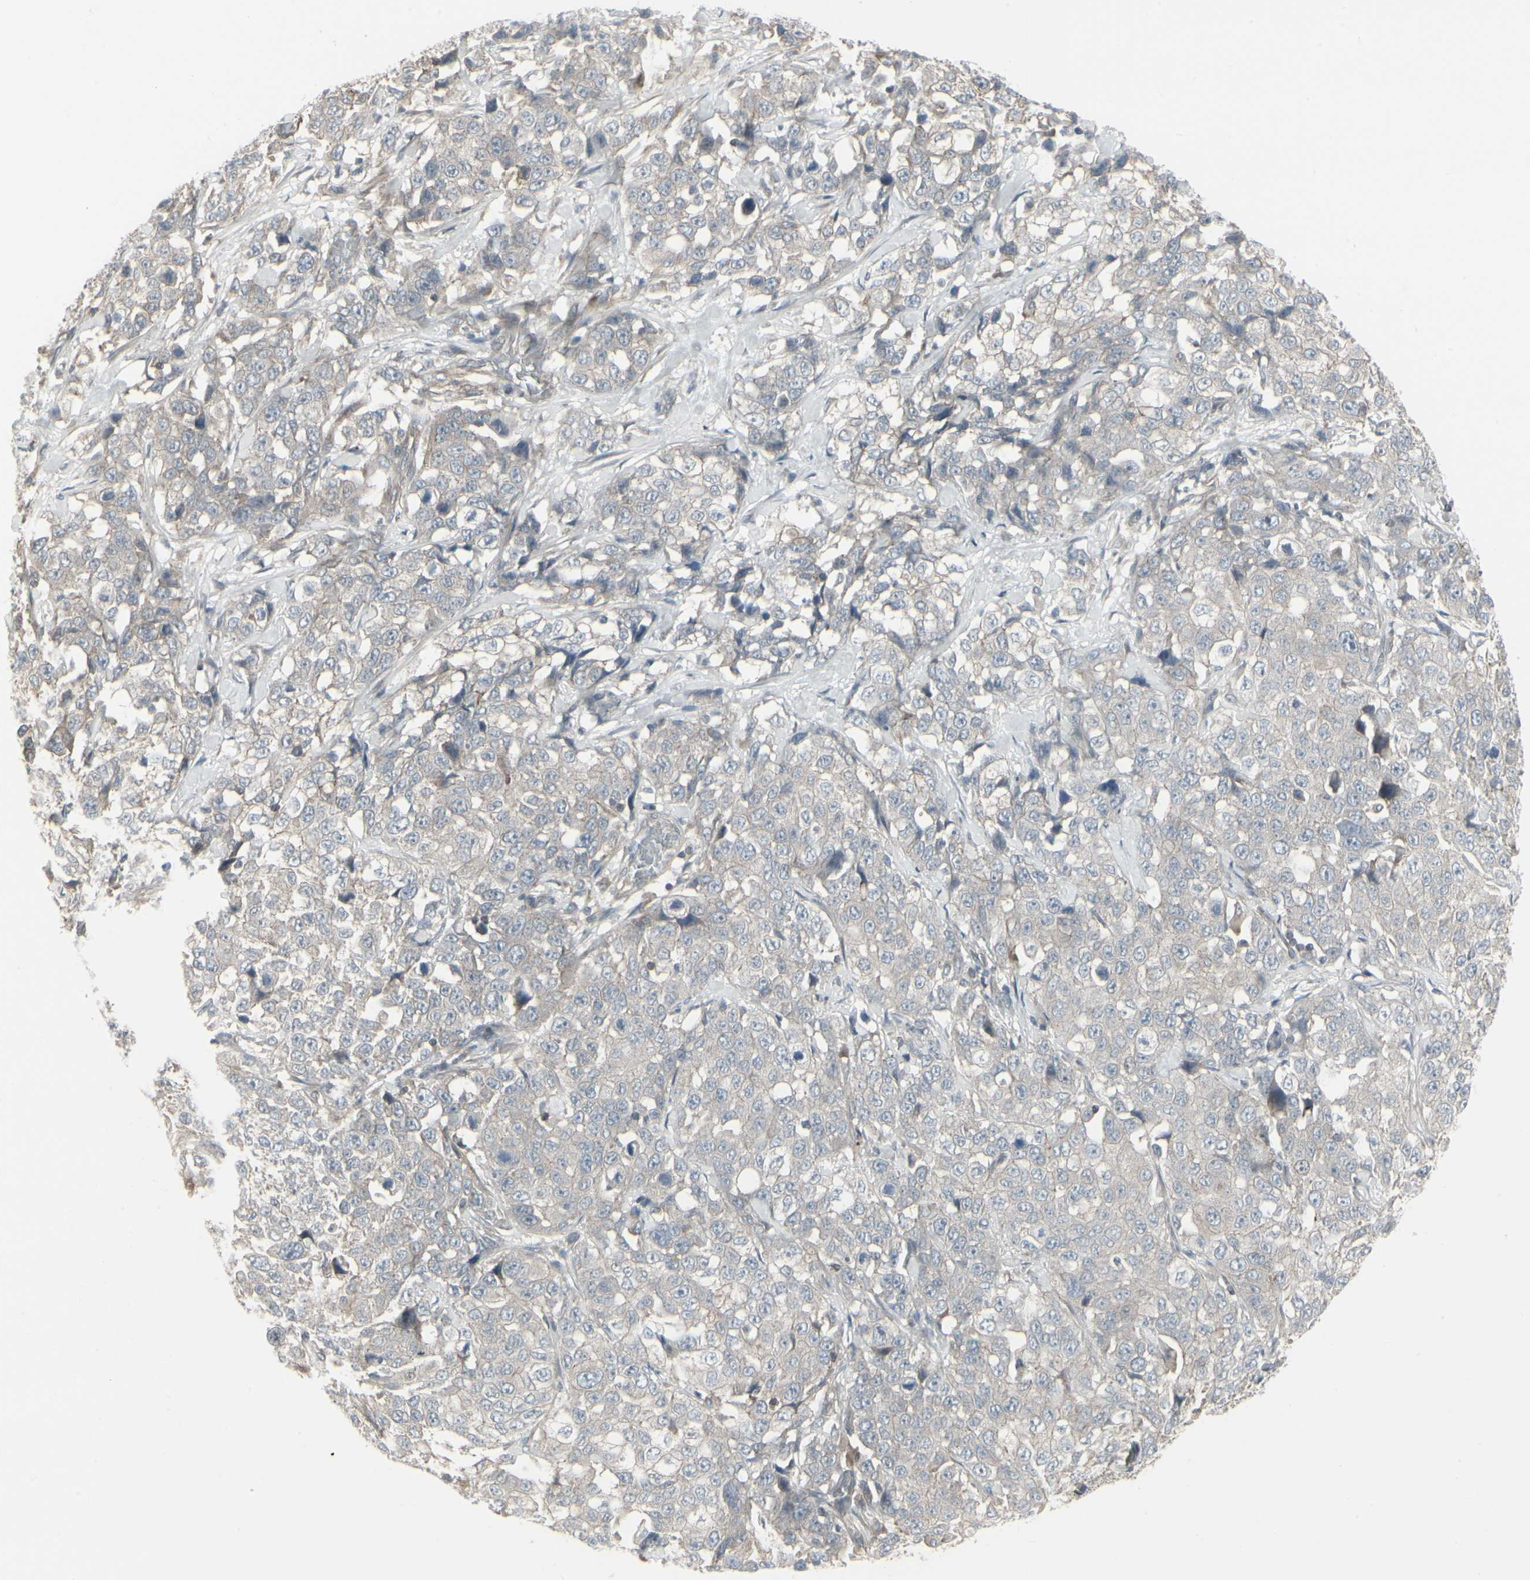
{"staining": {"intensity": "weak", "quantity": ">75%", "location": "cytoplasmic/membranous"}, "tissue": "stomach cancer", "cell_type": "Tumor cells", "image_type": "cancer", "snomed": [{"axis": "morphology", "description": "Normal tissue, NOS"}, {"axis": "morphology", "description": "Adenocarcinoma, NOS"}, {"axis": "topography", "description": "Stomach"}], "caption": "Stomach adenocarcinoma was stained to show a protein in brown. There is low levels of weak cytoplasmic/membranous expression in approximately >75% of tumor cells.", "gene": "EPS15", "patient": {"sex": "male", "age": 48}}